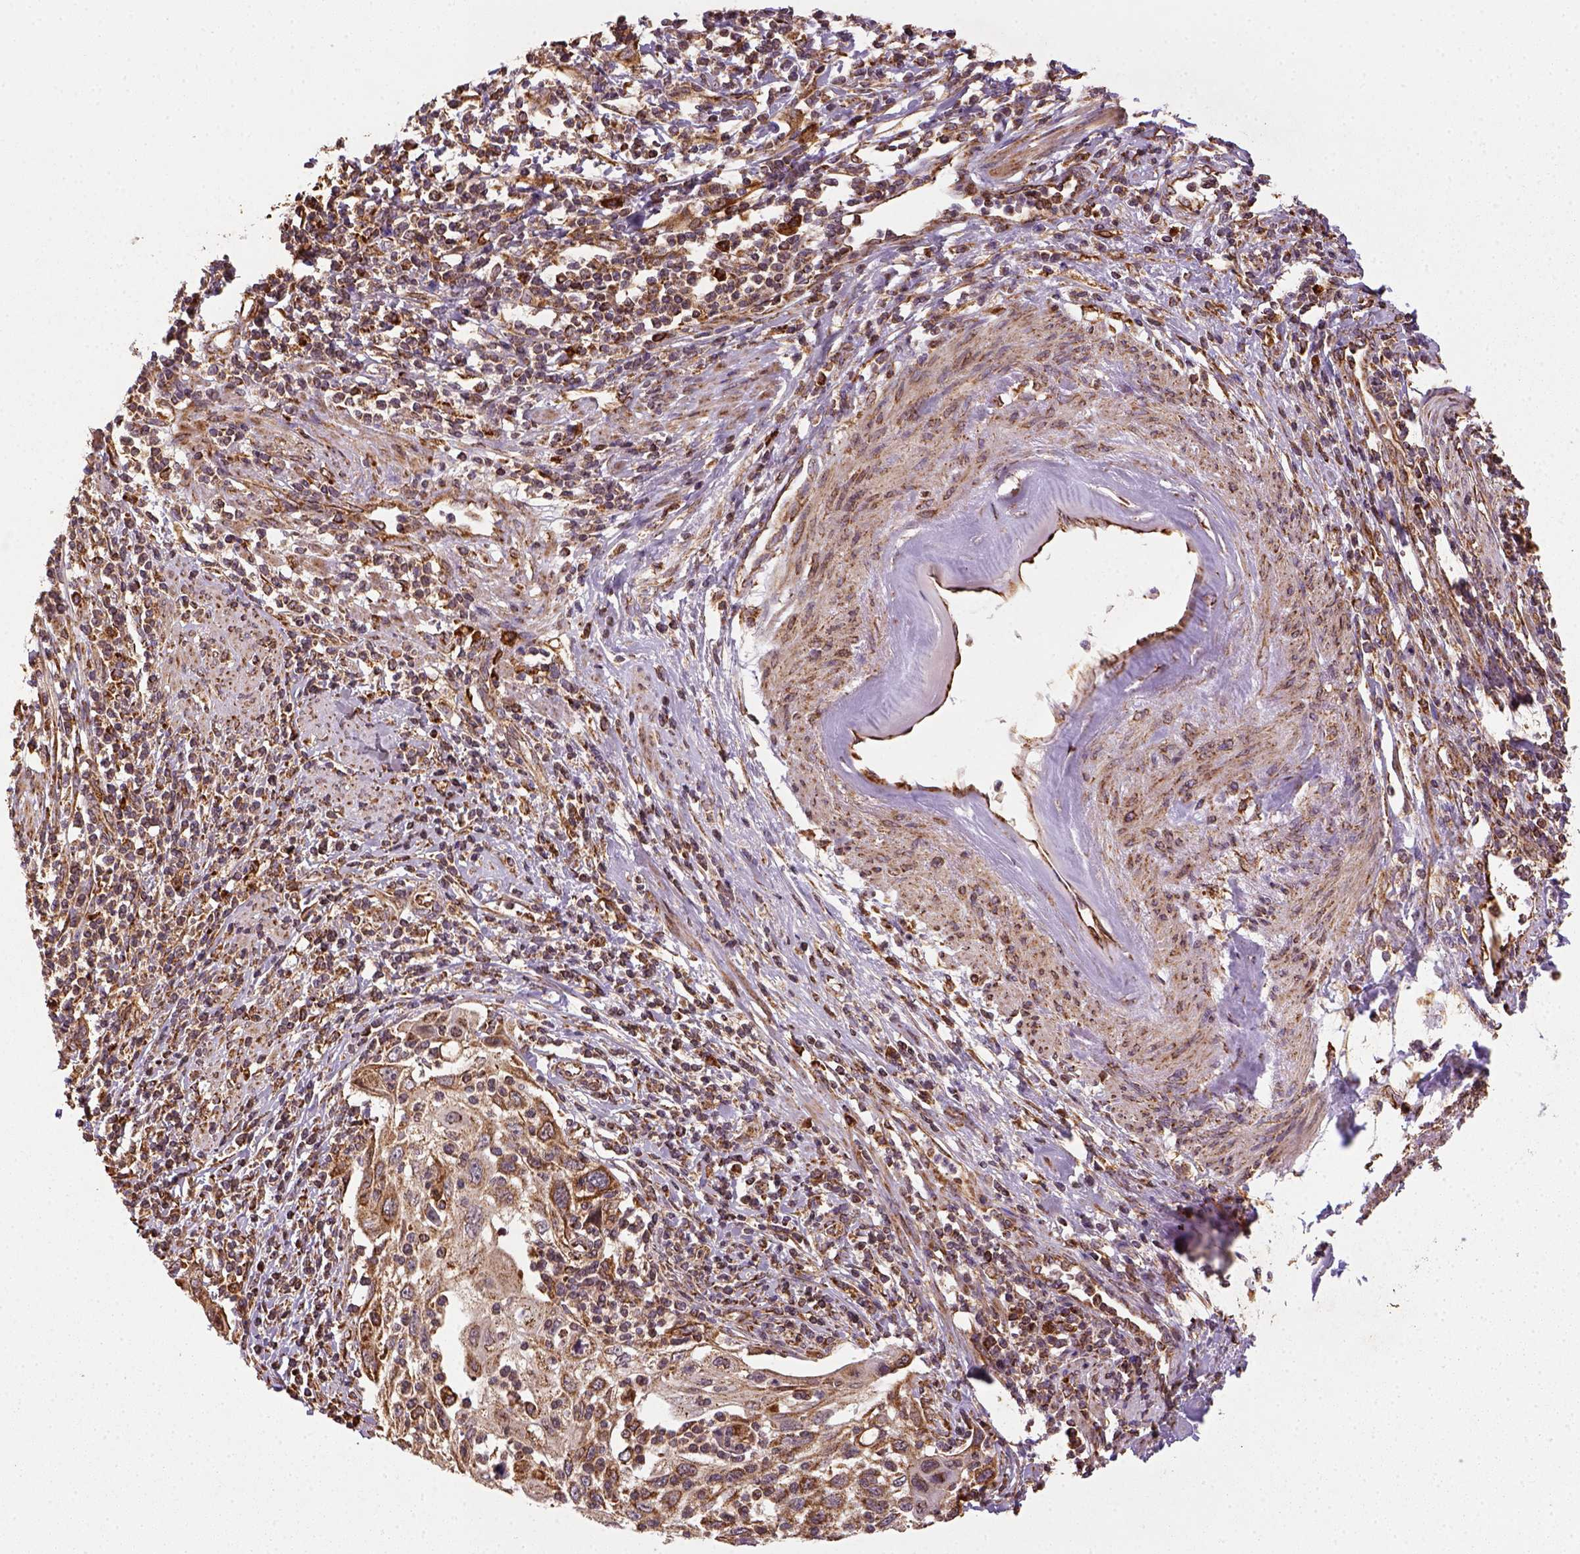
{"staining": {"intensity": "moderate", "quantity": ">75%", "location": "cytoplasmic/membranous"}, "tissue": "cervical cancer", "cell_type": "Tumor cells", "image_type": "cancer", "snomed": [{"axis": "morphology", "description": "Squamous cell carcinoma, NOS"}, {"axis": "topography", "description": "Cervix"}], "caption": "Immunohistochemistry (IHC) histopathology image of neoplastic tissue: cervical cancer (squamous cell carcinoma) stained using immunohistochemistry shows medium levels of moderate protein expression localized specifically in the cytoplasmic/membranous of tumor cells, appearing as a cytoplasmic/membranous brown color.", "gene": "MAPK8IP3", "patient": {"sex": "female", "age": 70}}